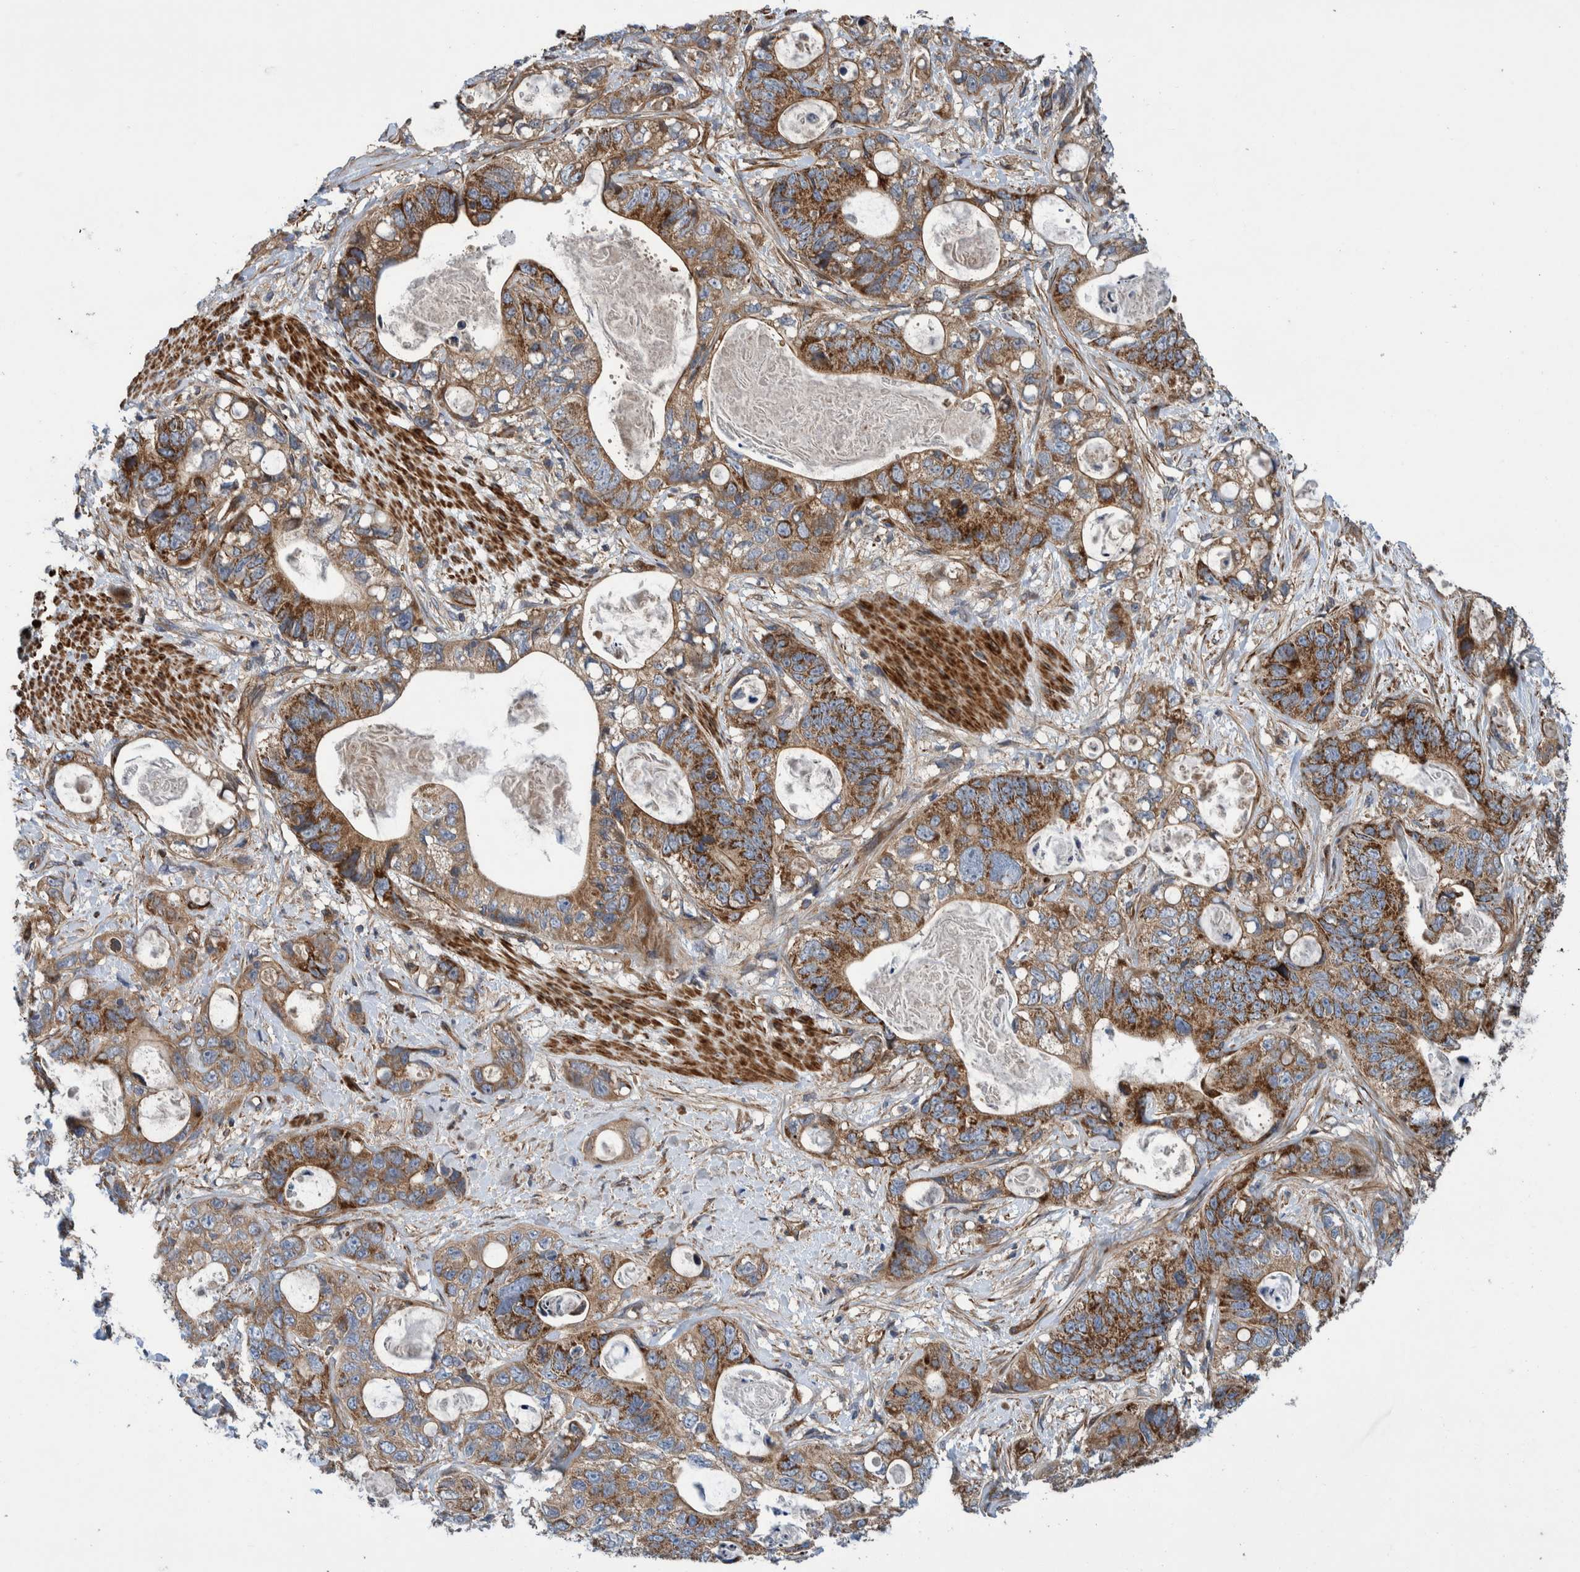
{"staining": {"intensity": "moderate", "quantity": ">75%", "location": "cytoplasmic/membranous"}, "tissue": "stomach cancer", "cell_type": "Tumor cells", "image_type": "cancer", "snomed": [{"axis": "morphology", "description": "Normal tissue, NOS"}, {"axis": "morphology", "description": "Adenocarcinoma, NOS"}, {"axis": "topography", "description": "Stomach"}], "caption": "Immunohistochemistry (IHC) histopathology image of neoplastic tissue: human stomach cancer stained using immunohistochemistry displays medium levels of moderate protein expression localized specifically in the cytoplasmic/membranous of tumor cells, appearing as a cytoplasmic/membranous brown color.", "gene": "GRPEL2", "patient": {"sex": "female", "age": 89}}